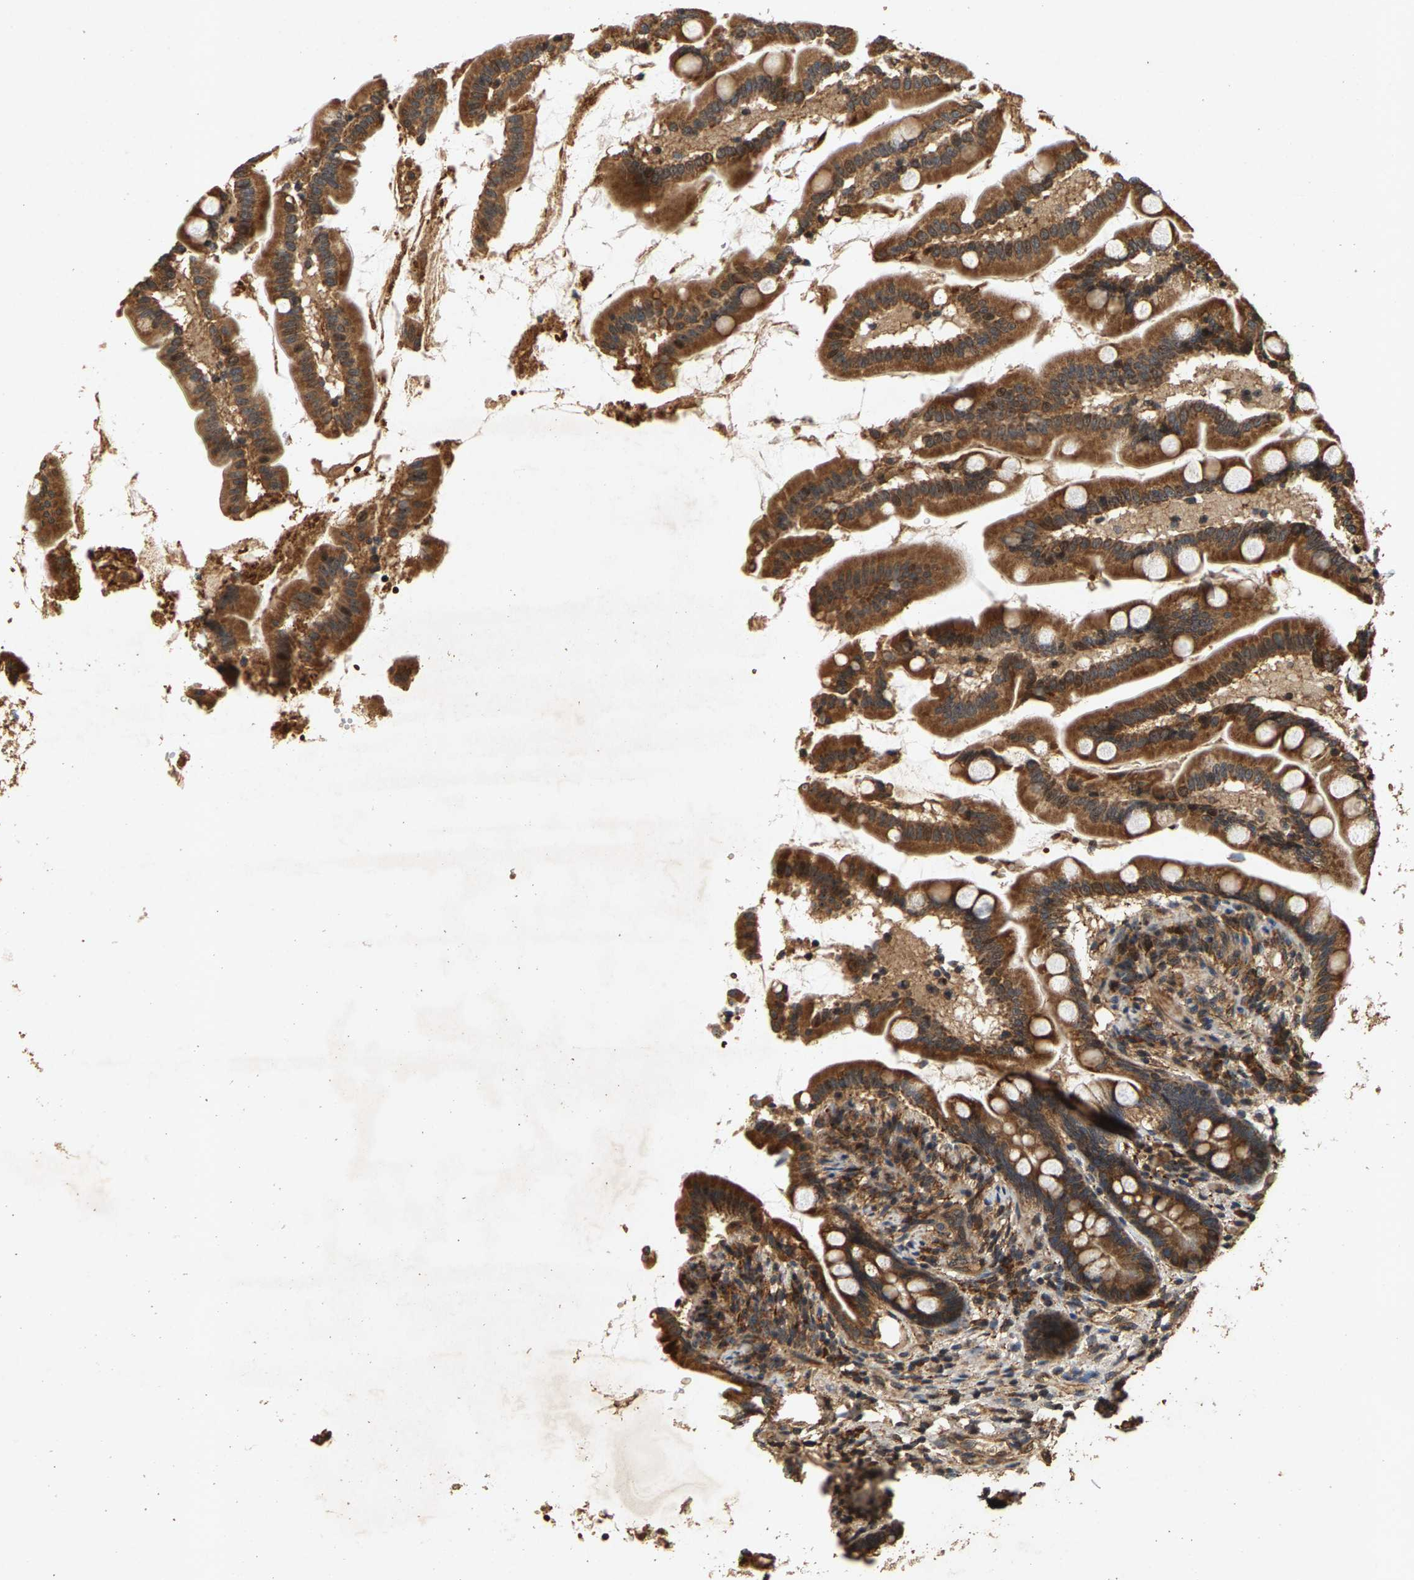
{"staining": {"intensity": "strong", "quantity": ">75%", "location": "cytoplasmic/membranous"}, "tissue": "small intestine", "cell_type": "Glandular cells", "image_type": "normal", "snomed": [{"axis": "morphology", "description": "Normal tissue, NOS"}, {"axis": "topography", "description": "Small intestine"}], "caption": "This histopathology image exhibits immunohistochemistry staining of normal human small intestine, with high strong cytoplasmic/membranous staining in about >75% of glandular cells.", "gene": "CIDEC", "patient": {"sex": "female", "age": 56}}